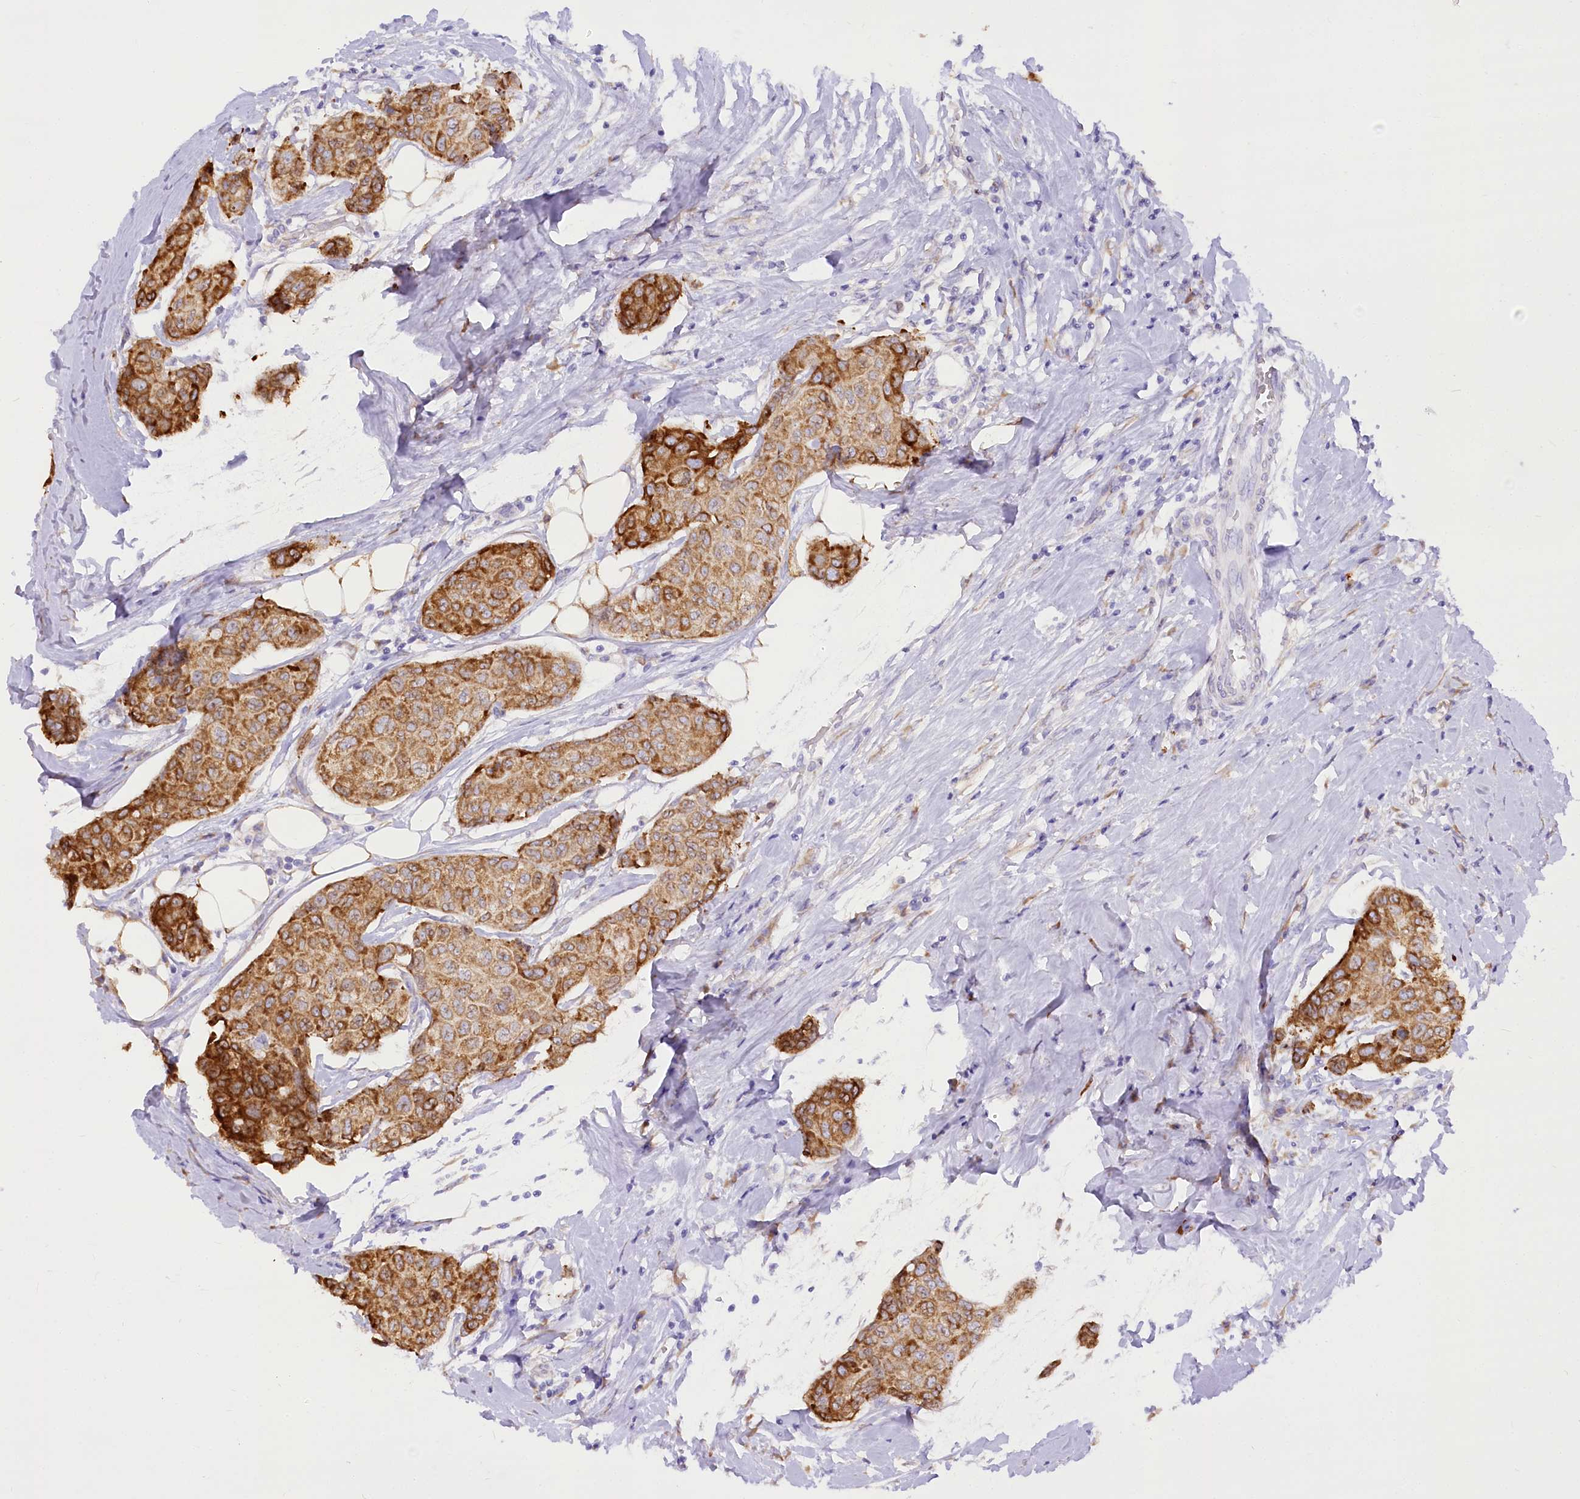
{"staining": {"intensity": "strong", "quantity": ">75%", "location": "cytoplasmic/membranous"}, "tissue": "breast cancer", "cell_type": "Tumor cells", "image_type": "cancer", "snomed": [{"axis": "morphology", "description": "Duct carcinoma"}, {"axis": "topography", "description": "Breast"}], "caption": "A brown stain highlights strong cytoplasmic/membranous positivity of a protein in human breast infiltrating ductal carcinoma tumor cells. The protein is stained brown, and the nuclei are stained in blue (DAB IHC with brightfield microscopy, high magnification).", "gene": "STT3B", "patient": {"sex": "female", "age": 80}}